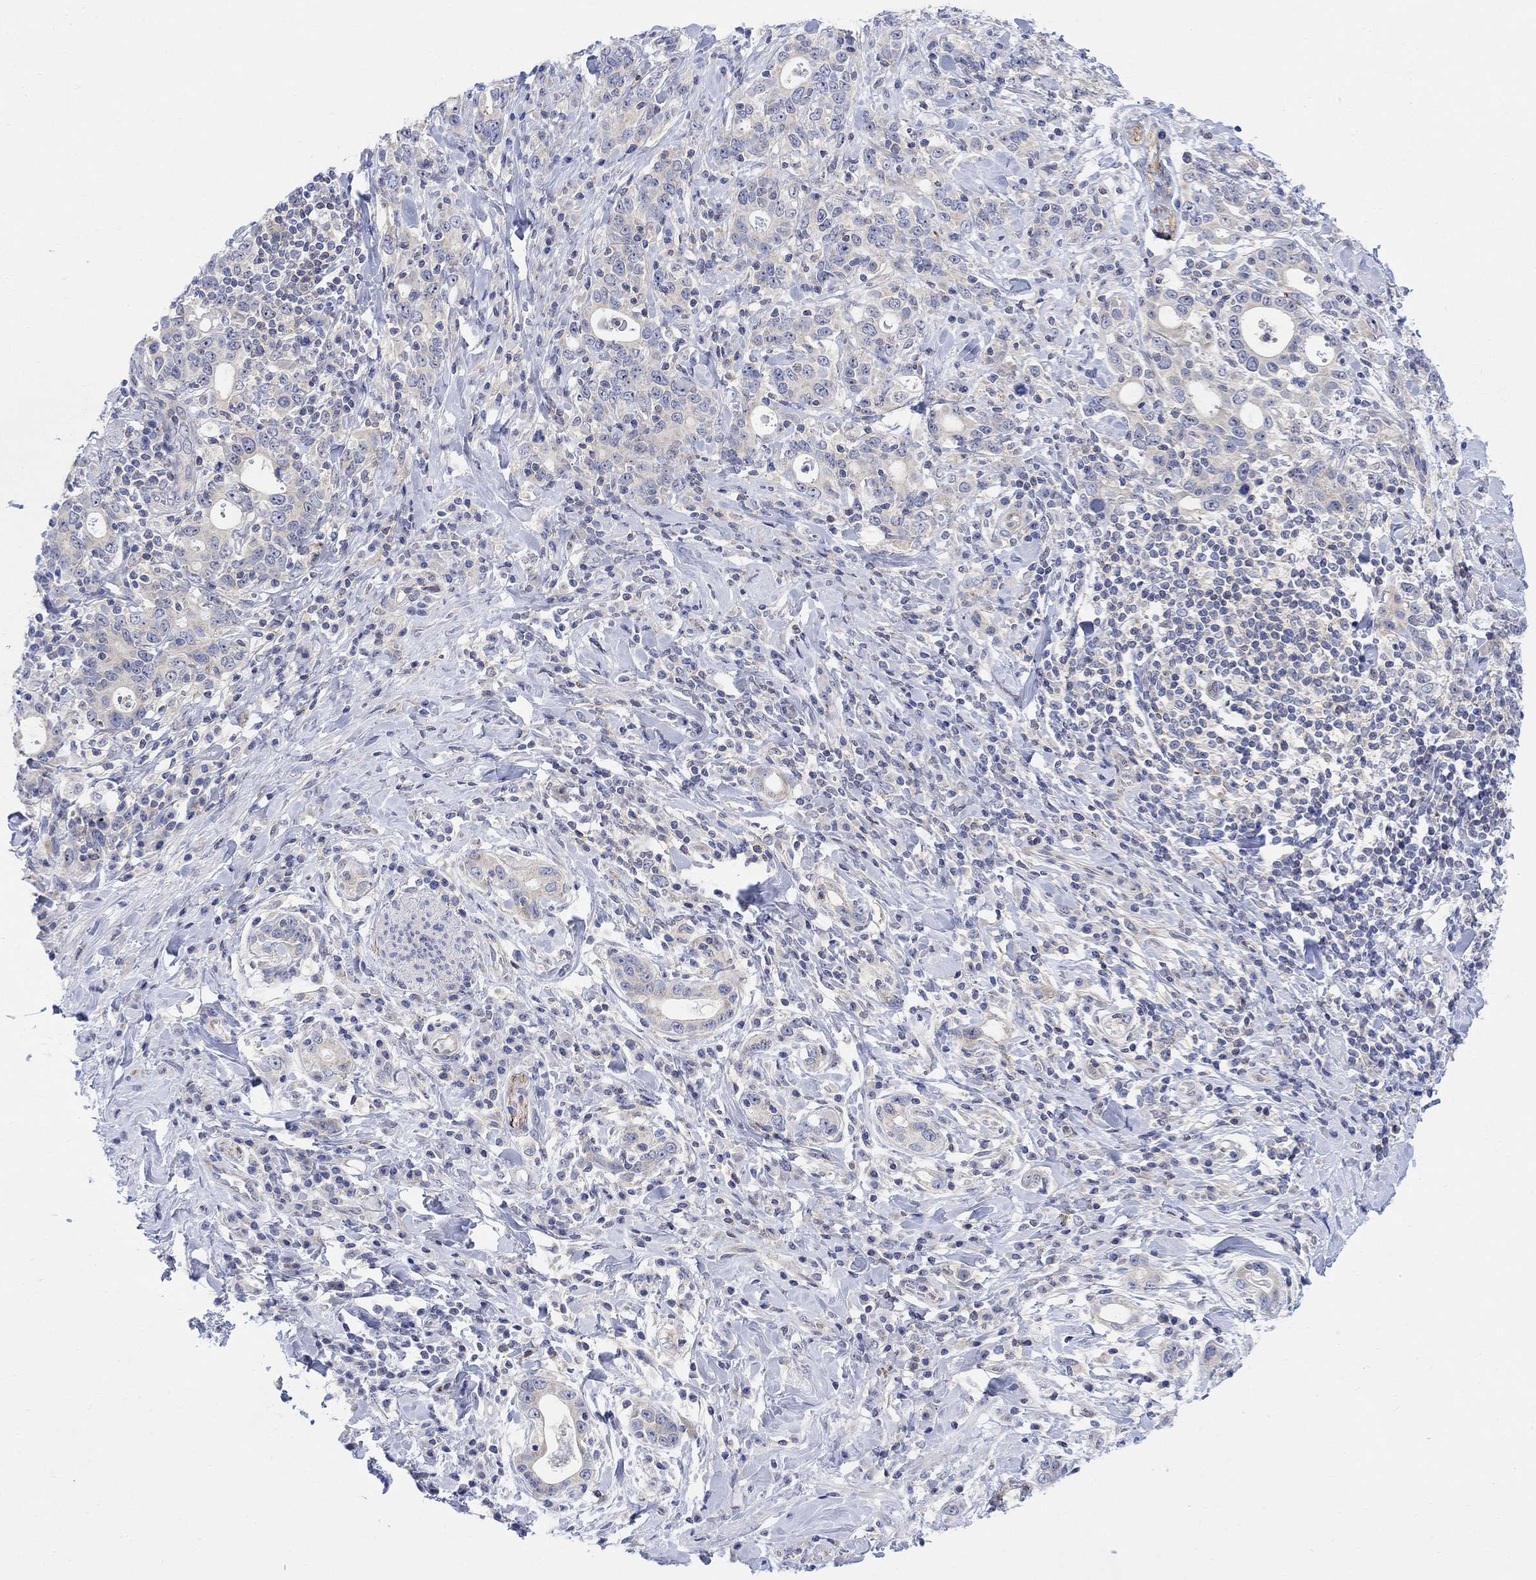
{"staining": {"intensity": "weak", "quantity": "<25%", "location": "cytoplasmic/membranous"}, "tissue": "stomach cancer", "cell_type": "Tumor cells", "image_type": "cancer", "snomed": [{"axis": "morphology", "description": "Adenocarcinoma, NOS"}, {"axis": "topography", "description": "Stomach"}], "caption": "Stomach cancer was stained to show a protein in brown. There is no significant positivity in tumor cells.", "gene": "ARSK", "patient": {"sex": "male", "age": 79}}